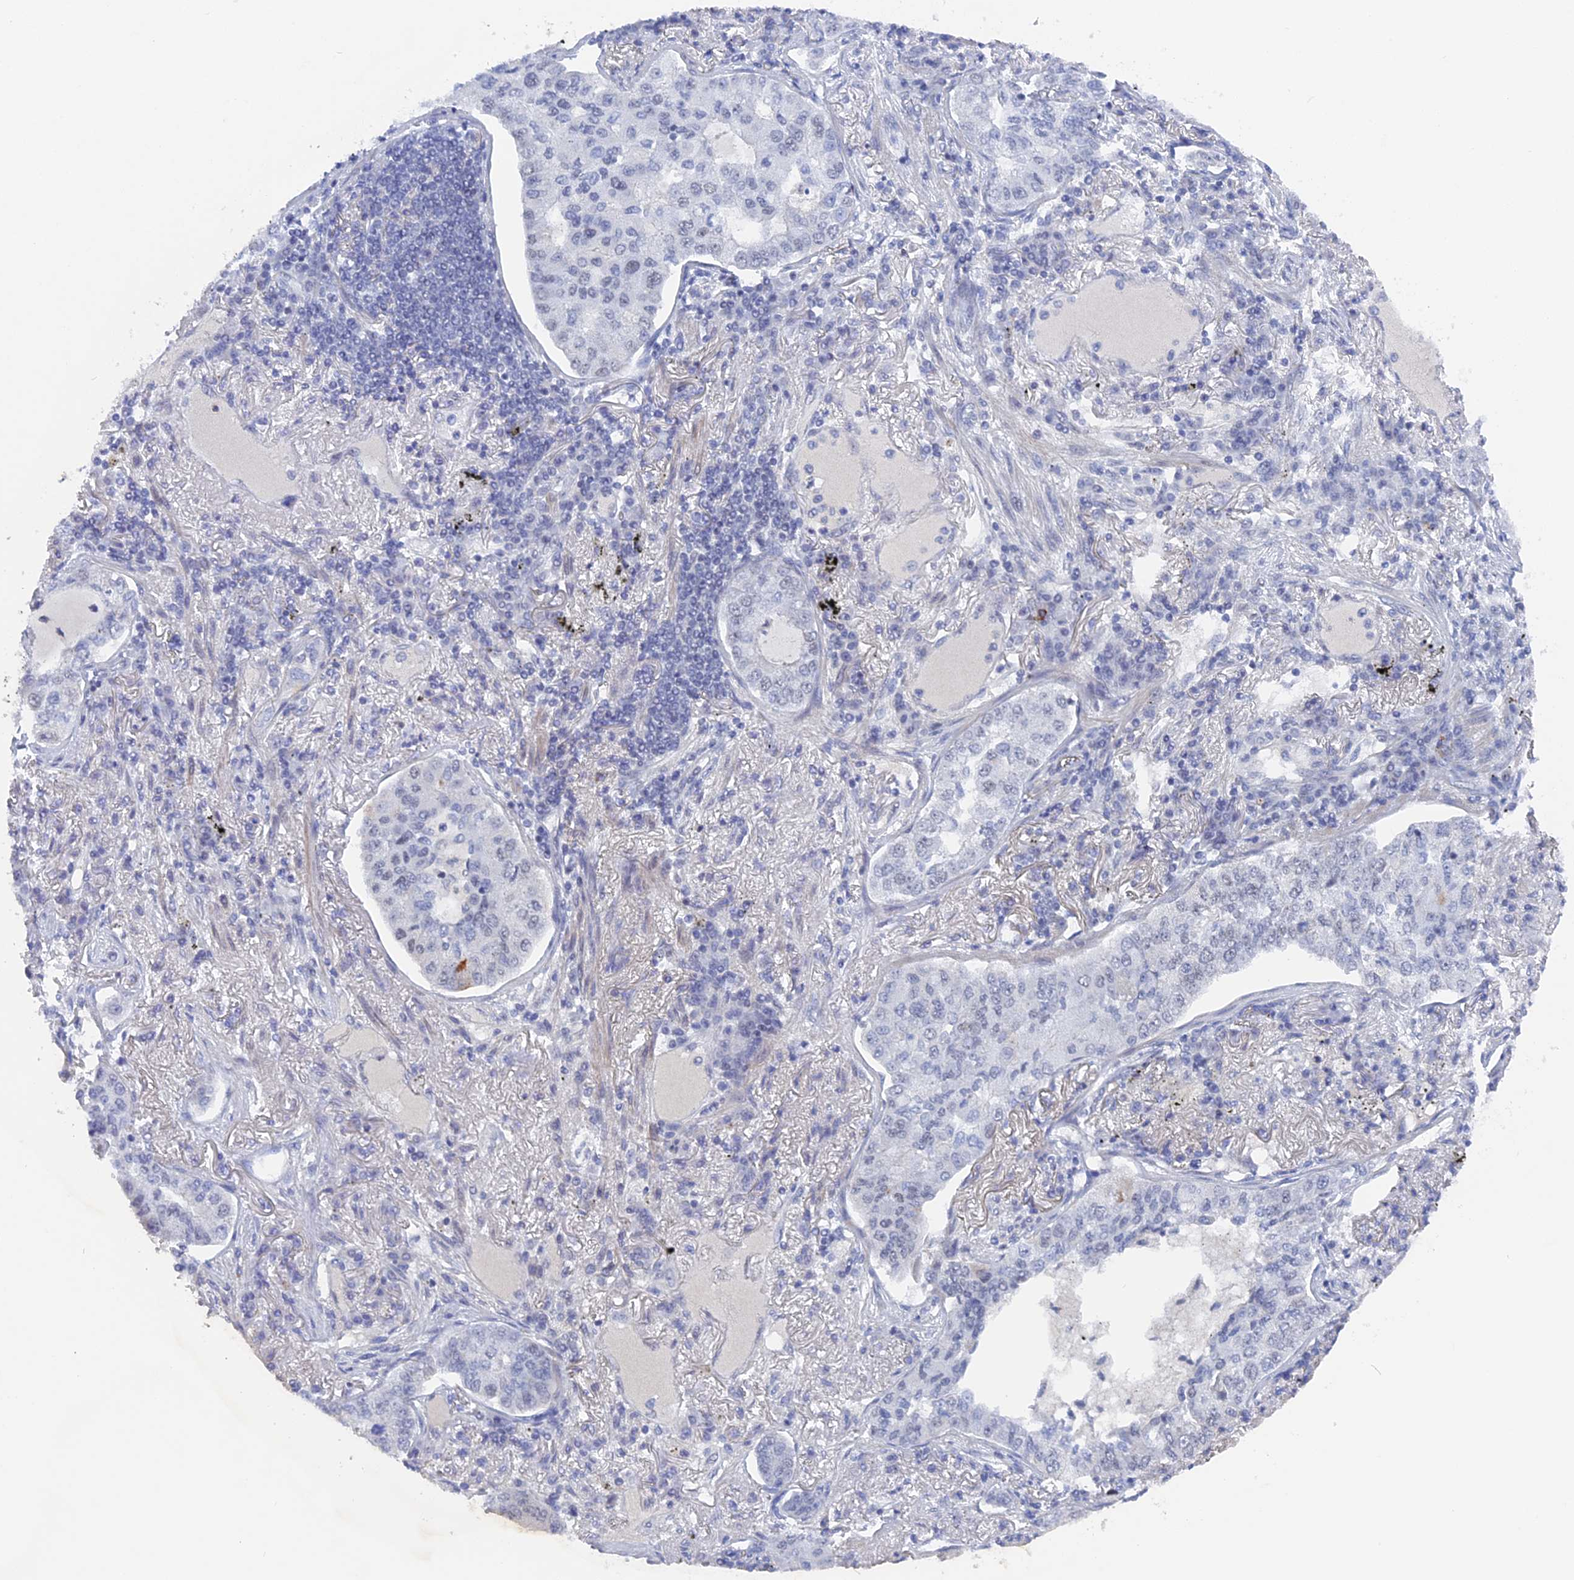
{"staining": {"intensity": "negative", "quantity": "none", "location": "none"}, "tissue": "lung cancer", "cell_type": "Tumor cells", "image_type": "cancer", "snomed": [{"axis": "morphology", "description": "Adenocarcinoma, NOS"}, {"axis": "topography", "description": "Lung"}], "caption": "Immunohistochemistry (IHC) photomicrograph of neoplastic tissue: human lung cancer (adenocarcinoma) stained with DAB (3,3'-diaminobenzidine) displays no significant protein positivity in tumor cells. (Immunohistochemistry (IHC), brightfield microscopy, high magnification).", "gene": "BRD2", "patient": {"sex": "male", "age": 49}}